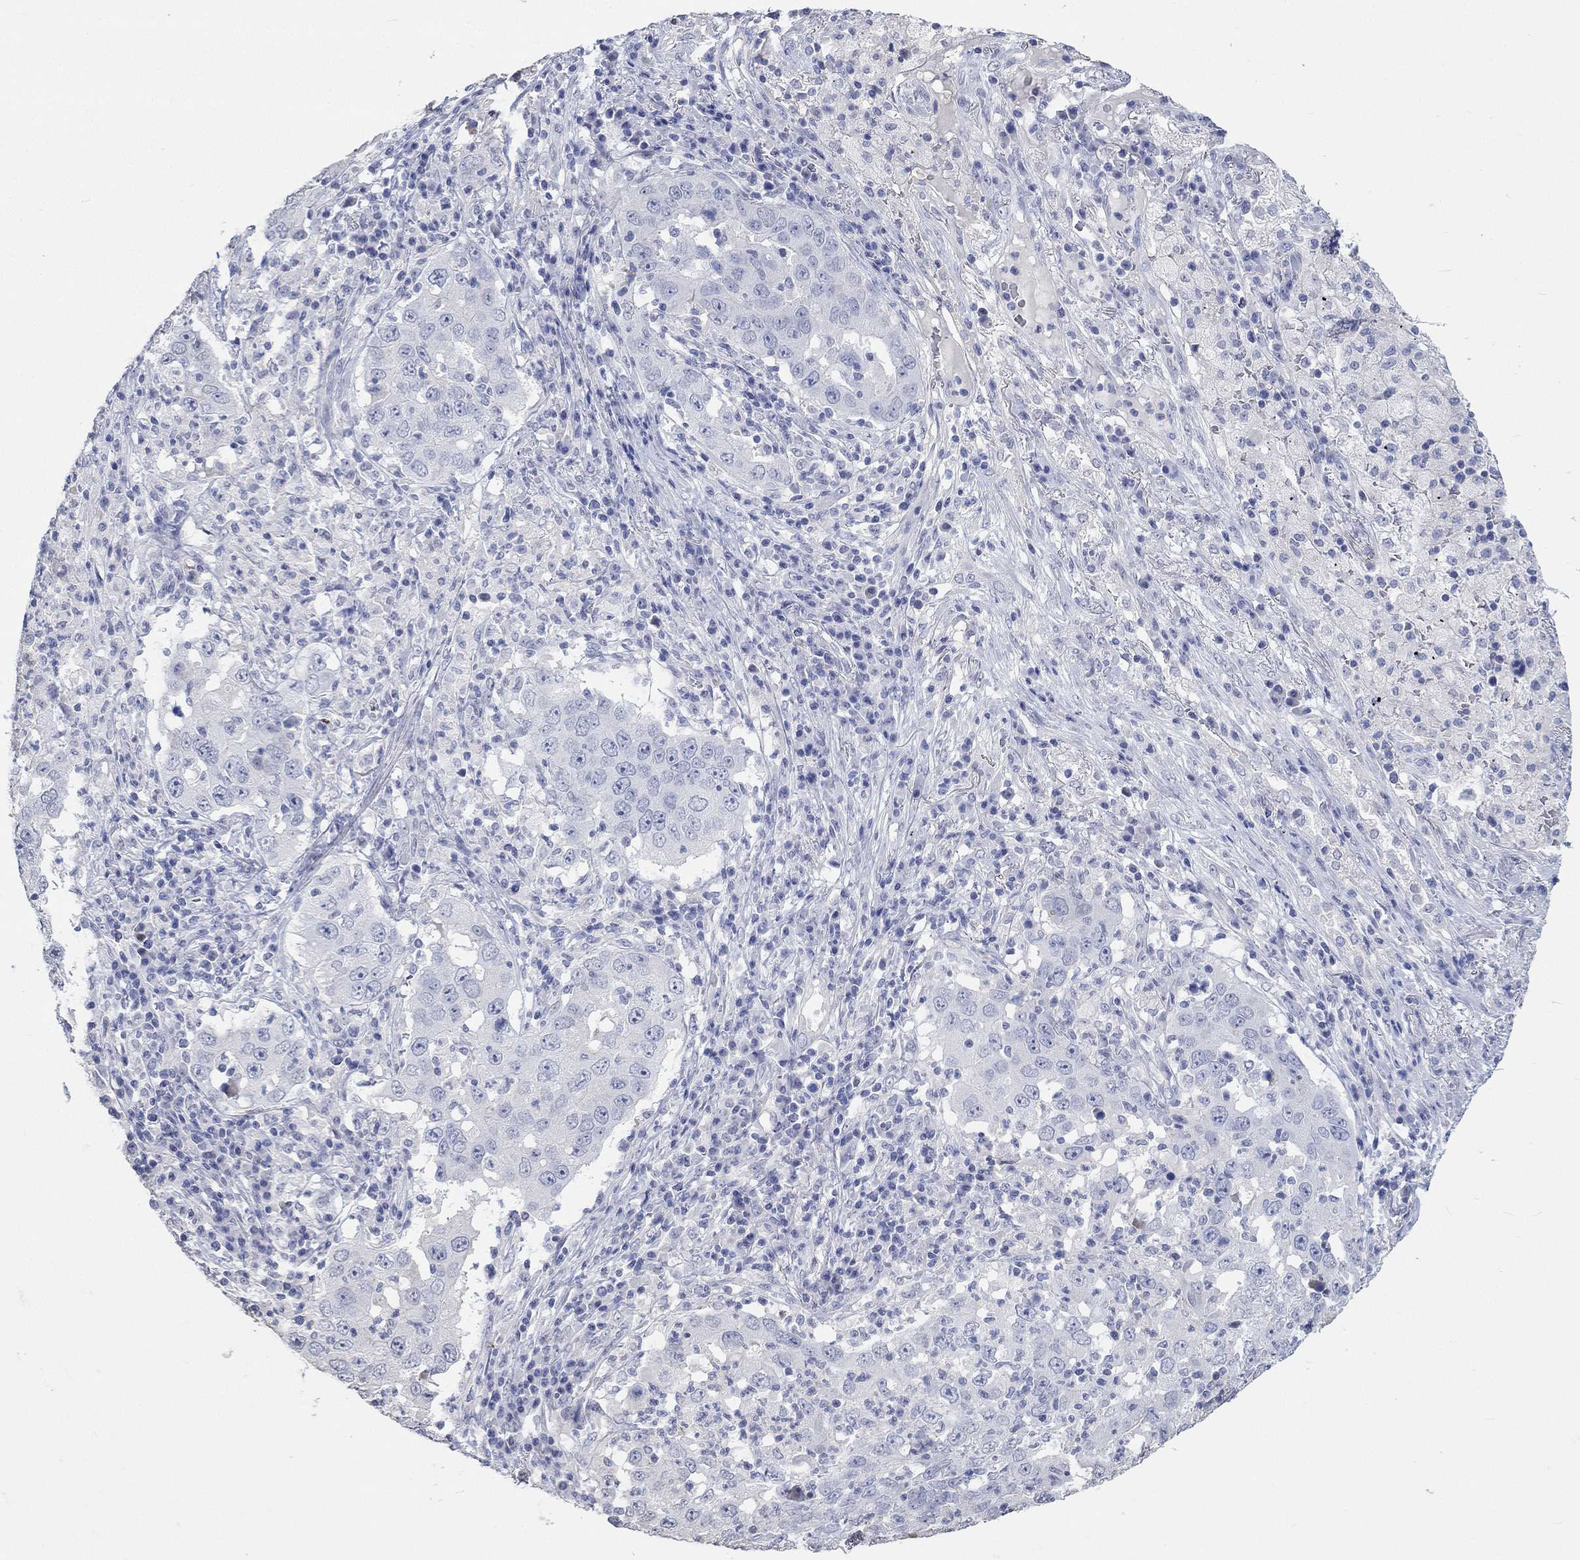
{"staining": {"intensity": "negative", "quantity": "none", "location": "none"}, "tissue": "lung cancer", "cell_type": "Tumor cells", "image_type": "cancer", "snomed": [{"axis": "morphology", "description": "Adenocarcinoma, NOS"}, {"axis": "topography", "description": "Lung"}], "caption": "The micrograph demonstrates no significant expression in tumor cells of adenocarcinoma (lung).", "gene": "PNMA5", "patient": {"sex": "male", "age": 73}}